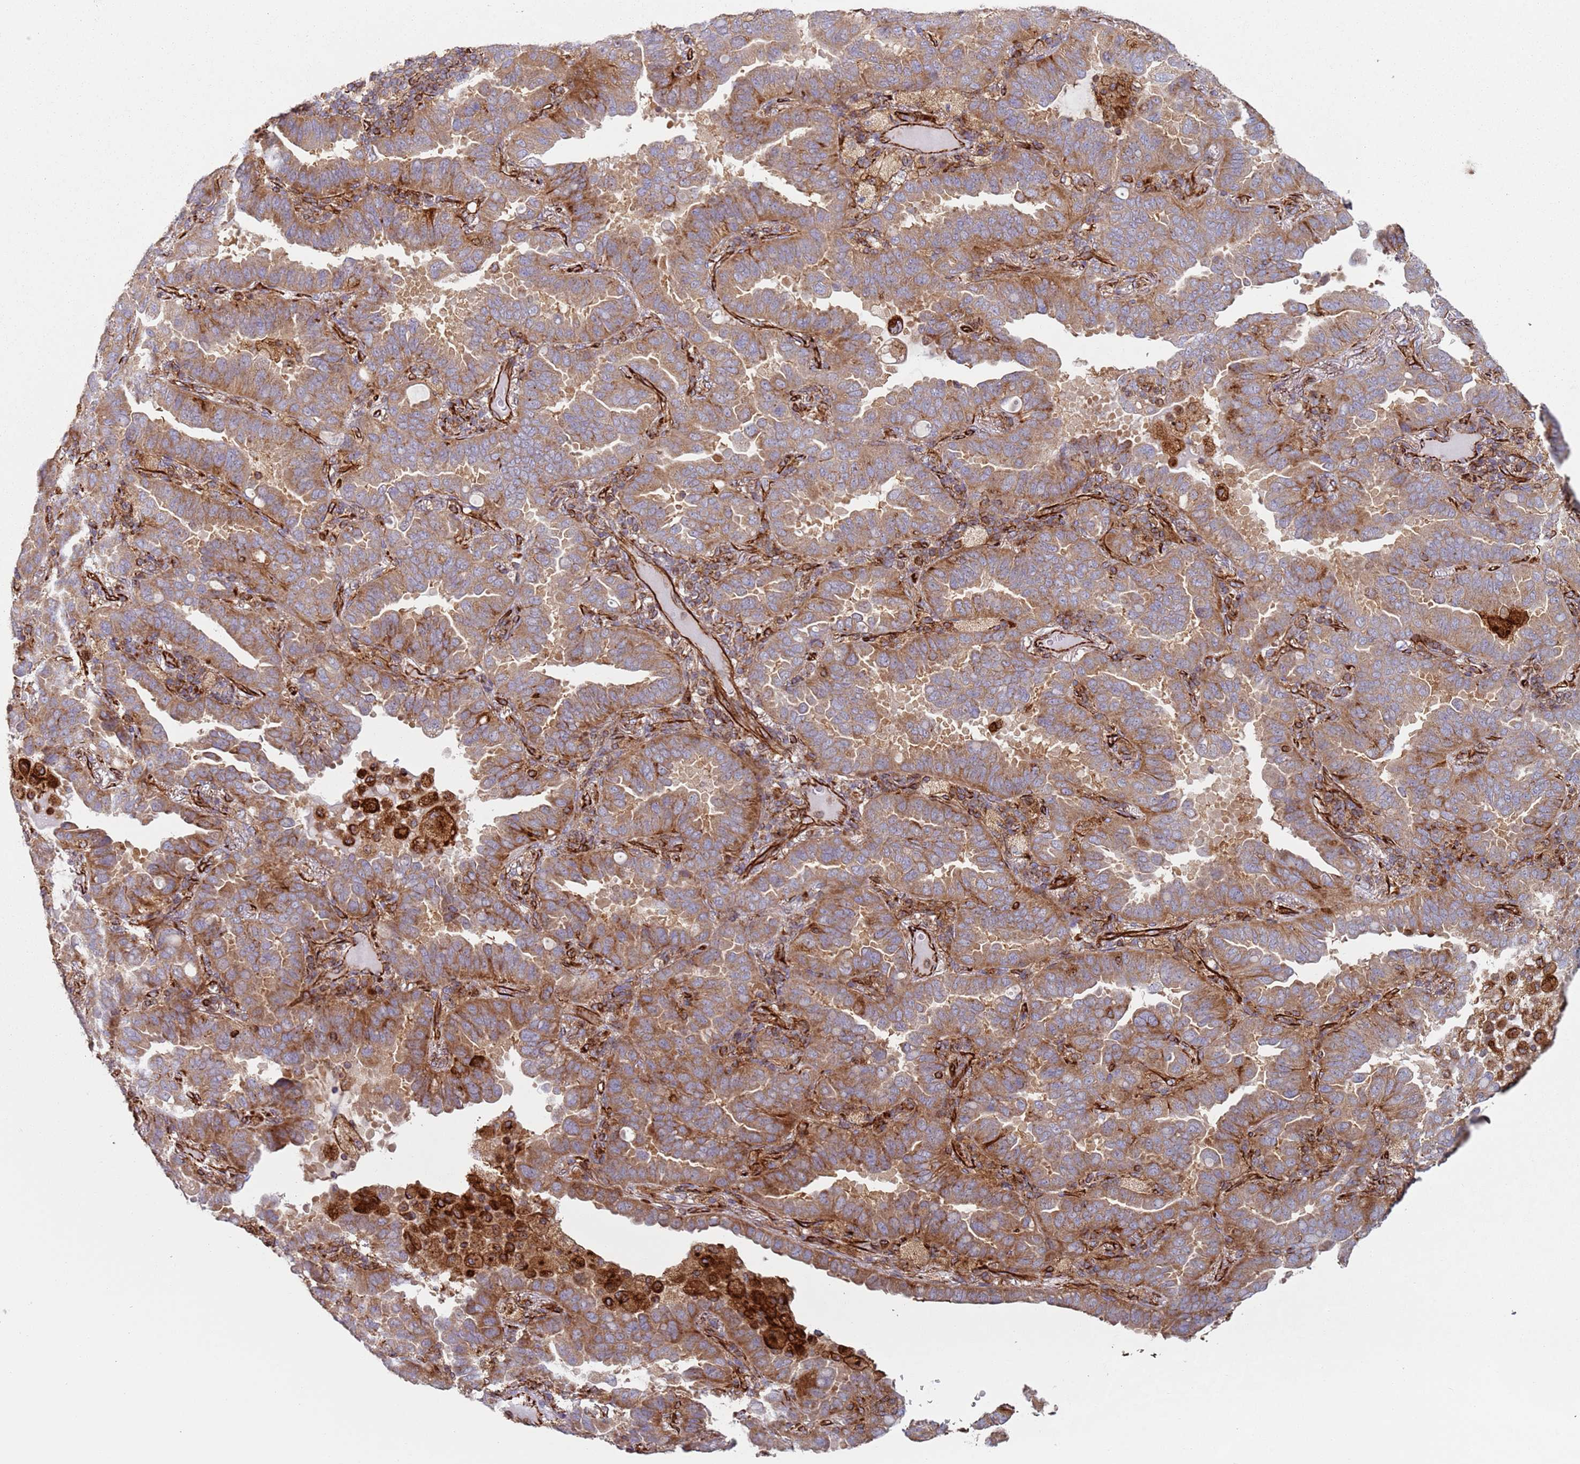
{"staining": {"intensity": "moderate", "quantity": ">75%", "location": "cytoplasmic/membranous"}, "tissue": "lung cancer", "cell_type": "Tumor cells", "image_type": "cancer", "snomed": [{"axis": "morphology", "description": "Adenocarcinoma, NOS"}, {"axis": "topography", "description": "Lung"}], "caption": "Immunohistochemical staining of lung adenocarcinoma demonstrates moderate cytoplasmic/membranous protein positivity in about >75% of tumor cells.", "gene": "SNAPIN", "patient": {"sex": "male", "age": 64}}